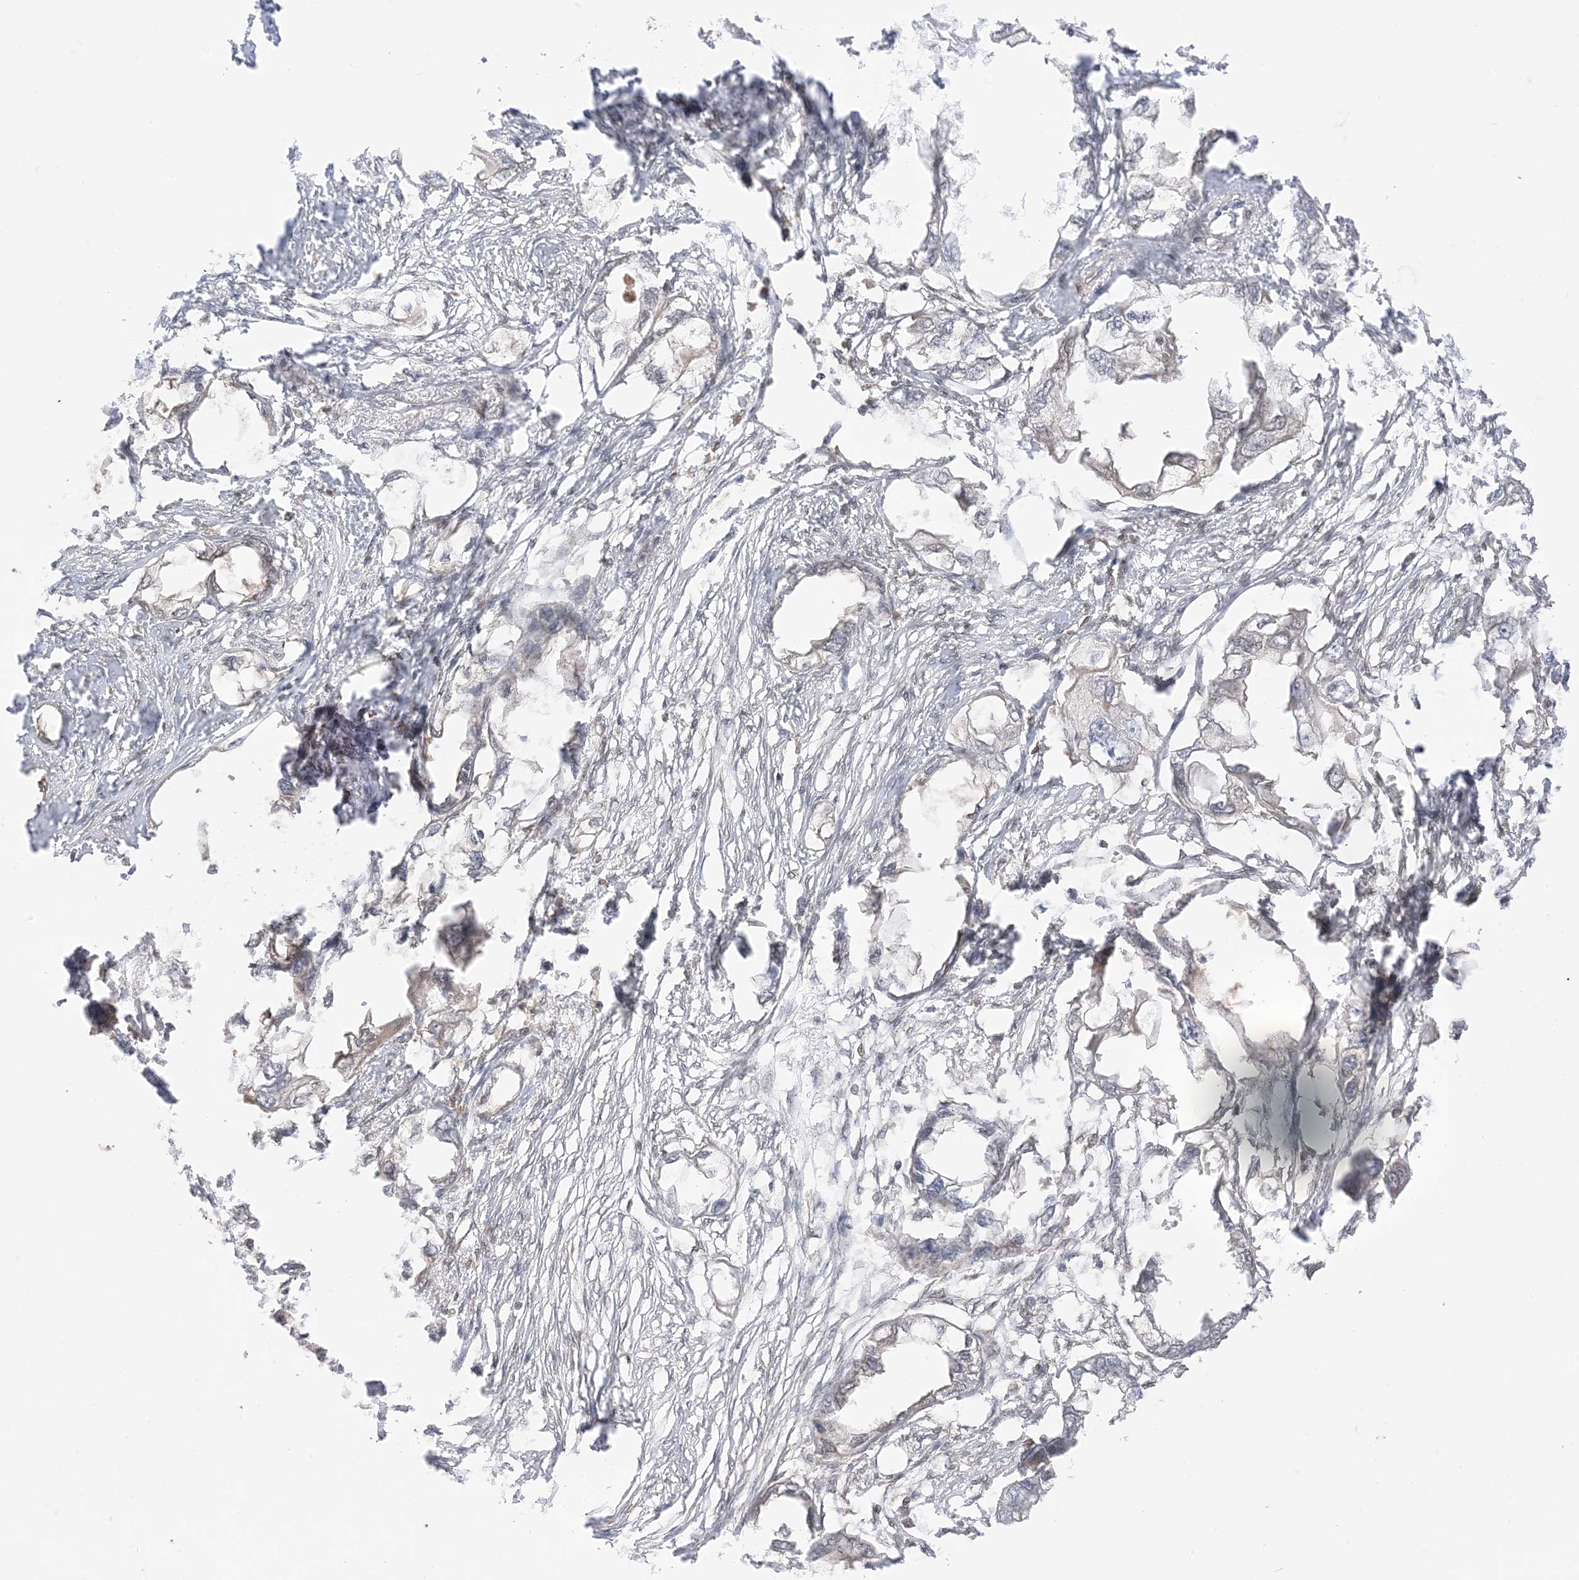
{"staining": {"intensity": "negative", "quantity": "none", "location": "none"}, "tissue": "endometrial cancer", "cell_type": "Tumor cells", "image_type": "cancer", "snomed": [{"axis": "morphology", "description": "Adenocarcinoma, NOS"}, {"axis": "morphology", "description": "Adenocarcinoma, metastatic, NOS"}, {"axis": "topography", "description": "Adipose tissue"}, {"axis": "topography", "description": "Endometrium"}], "caption": "An immunohistochemistry histopathology image of endometrial cancer is shown. There is no staining in tumor cells of endometrial cancer.", "gene": "PTPA", "patient": {"sex": "female", "age": 67}}